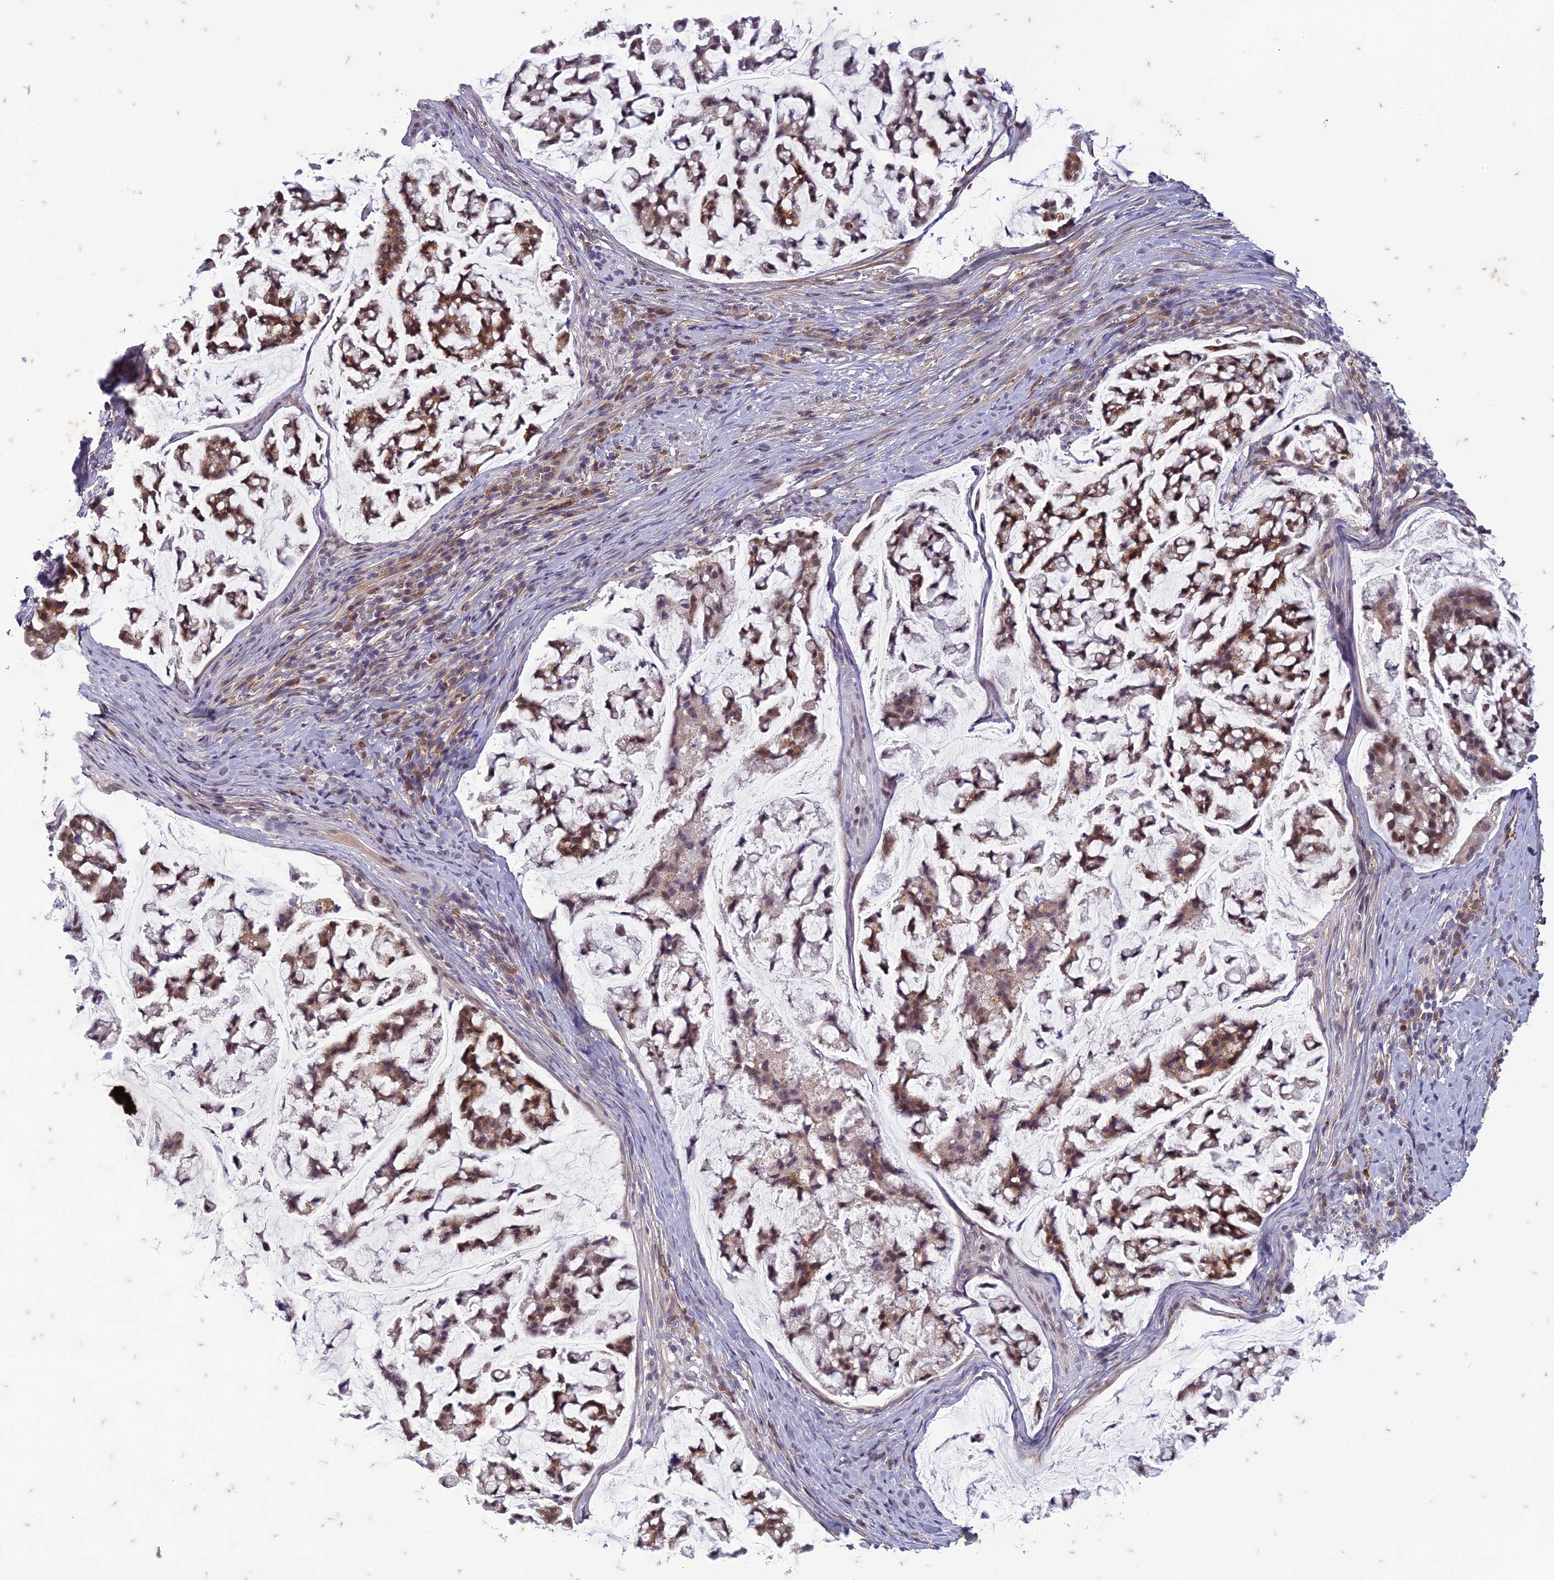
{"staining": {"intensity": "moderate", "quantity": ">75%", "location": "cytoplasmic/membranous,nuclear"}, "tissue": "stomach cancer", "cell_type": "Tumor cells", "image_type": "cancer", "snomed": [{"axis": "morphology", "description": "Adenocarcinoma, NOS"}, {"axis": "topography", "description": "Stomach, lower"}], "caption": "Immunohistochemical staining of stomach cancer (adenocarcinoma) shows medium levels of moderate cytoplasmic/membranous and nuclear expression in about >75% of tumor cells.", "gene": "PABPN1L", "patient": {"sex": "male", "age": 67}}